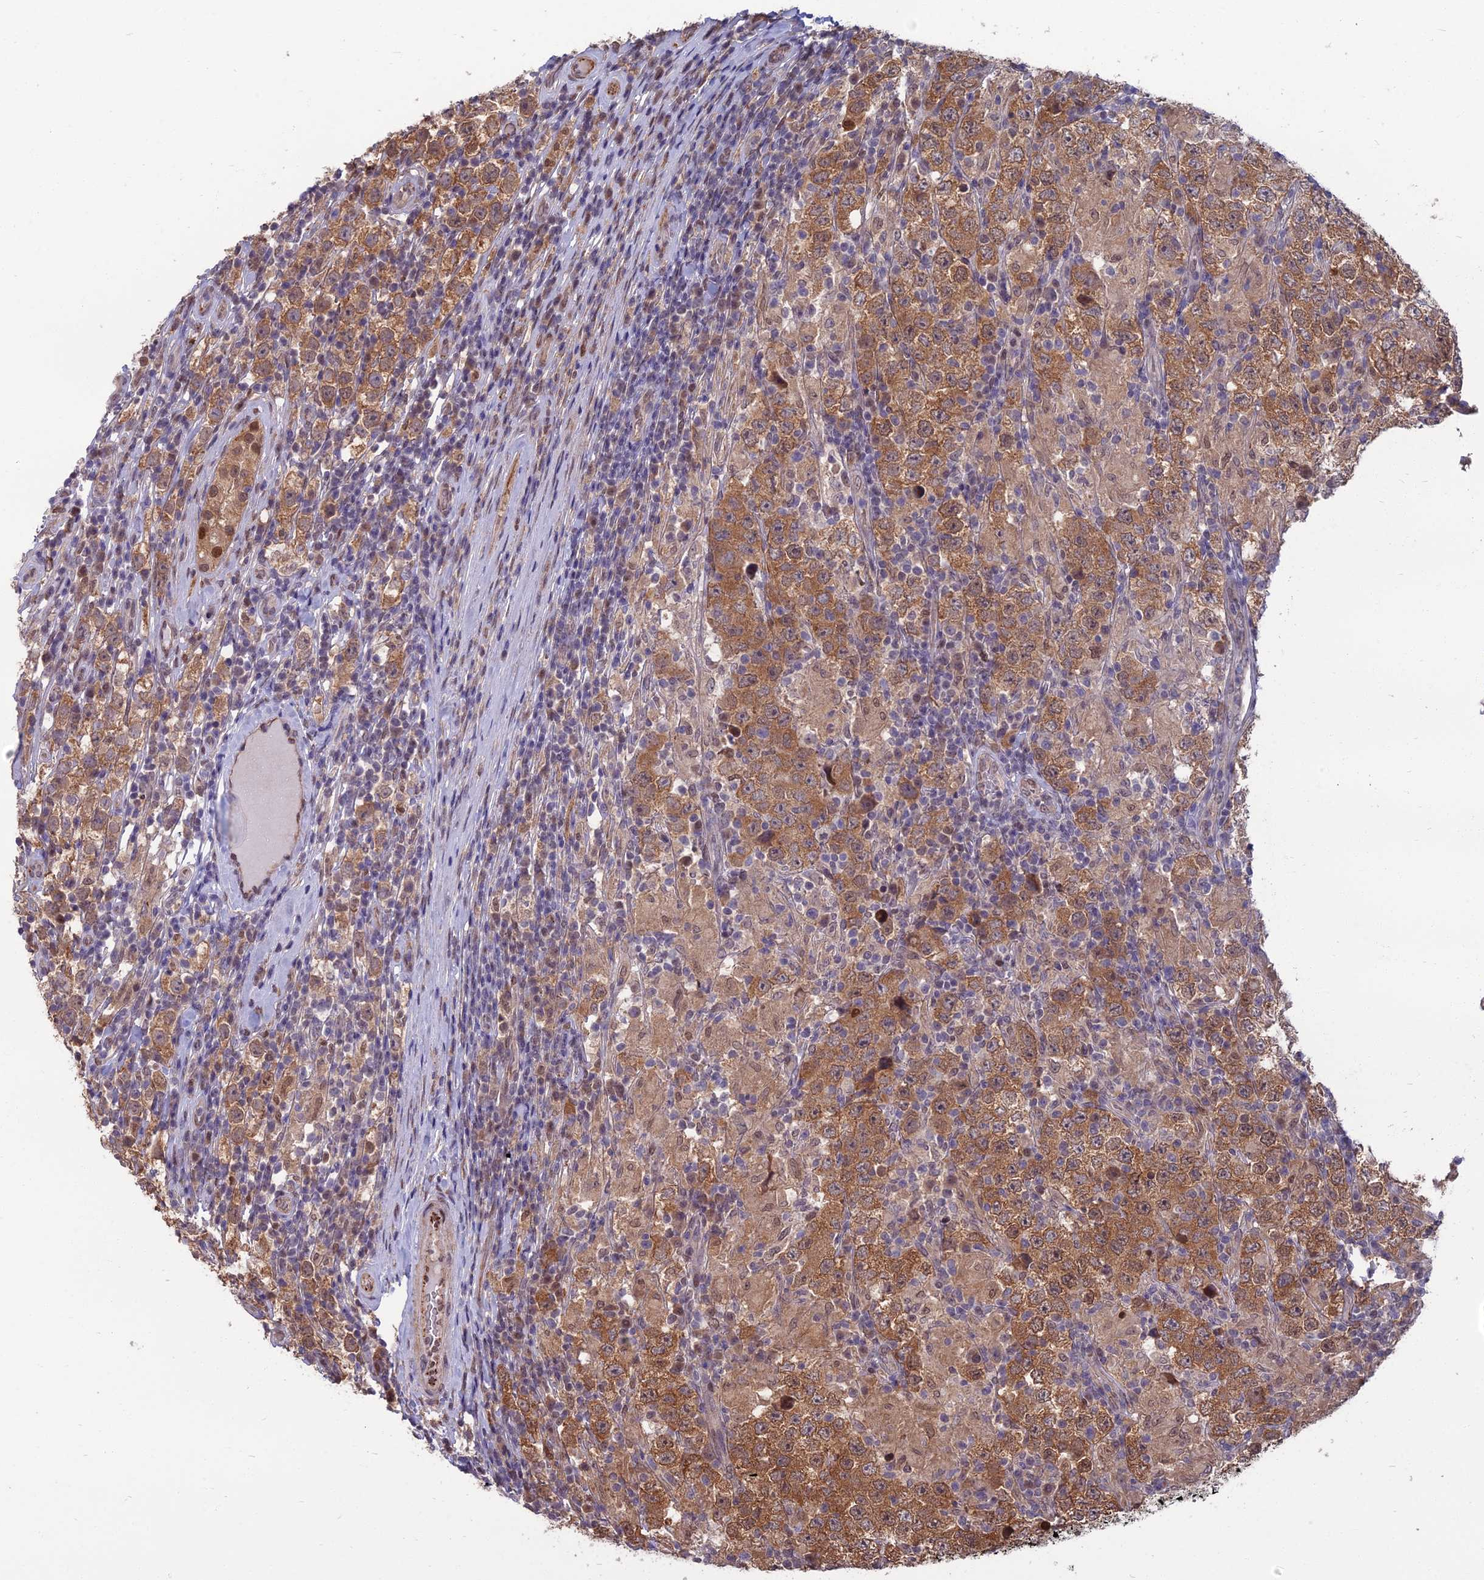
{"staining": {"intensity": "moderate", "quantity": ">75%", "location": "cytoplasmic/membranous,nuclear"}, "tissue": "testis cancer", "cell_type": "Tumor cells", "image_type": "cancer", "snomed": [{"axis": "morphology", "description": "Normal tissue, NOS"}, {"axis": "morphology", "description": "Urothelial carcinoma, High grade"}, {"axis": "morphology", "description": "Seminoma, NOS"}, {"axis": "morphology", "description": "Carcinoma, Embryonal, NOS"}, {"axis": "topography", "description": "Urinary bladder"}, {"axis": "topography", "description": "Testis"}], "caption": "A micrograph showing moderate cytoplasmic/membranous and nuclear staining in about >75% of tumor cells in testis cancer, as visualized by brown immunohistochemical staining.", "gene": "NR4A3", "patient": {"sex": "male", "age": 41}}